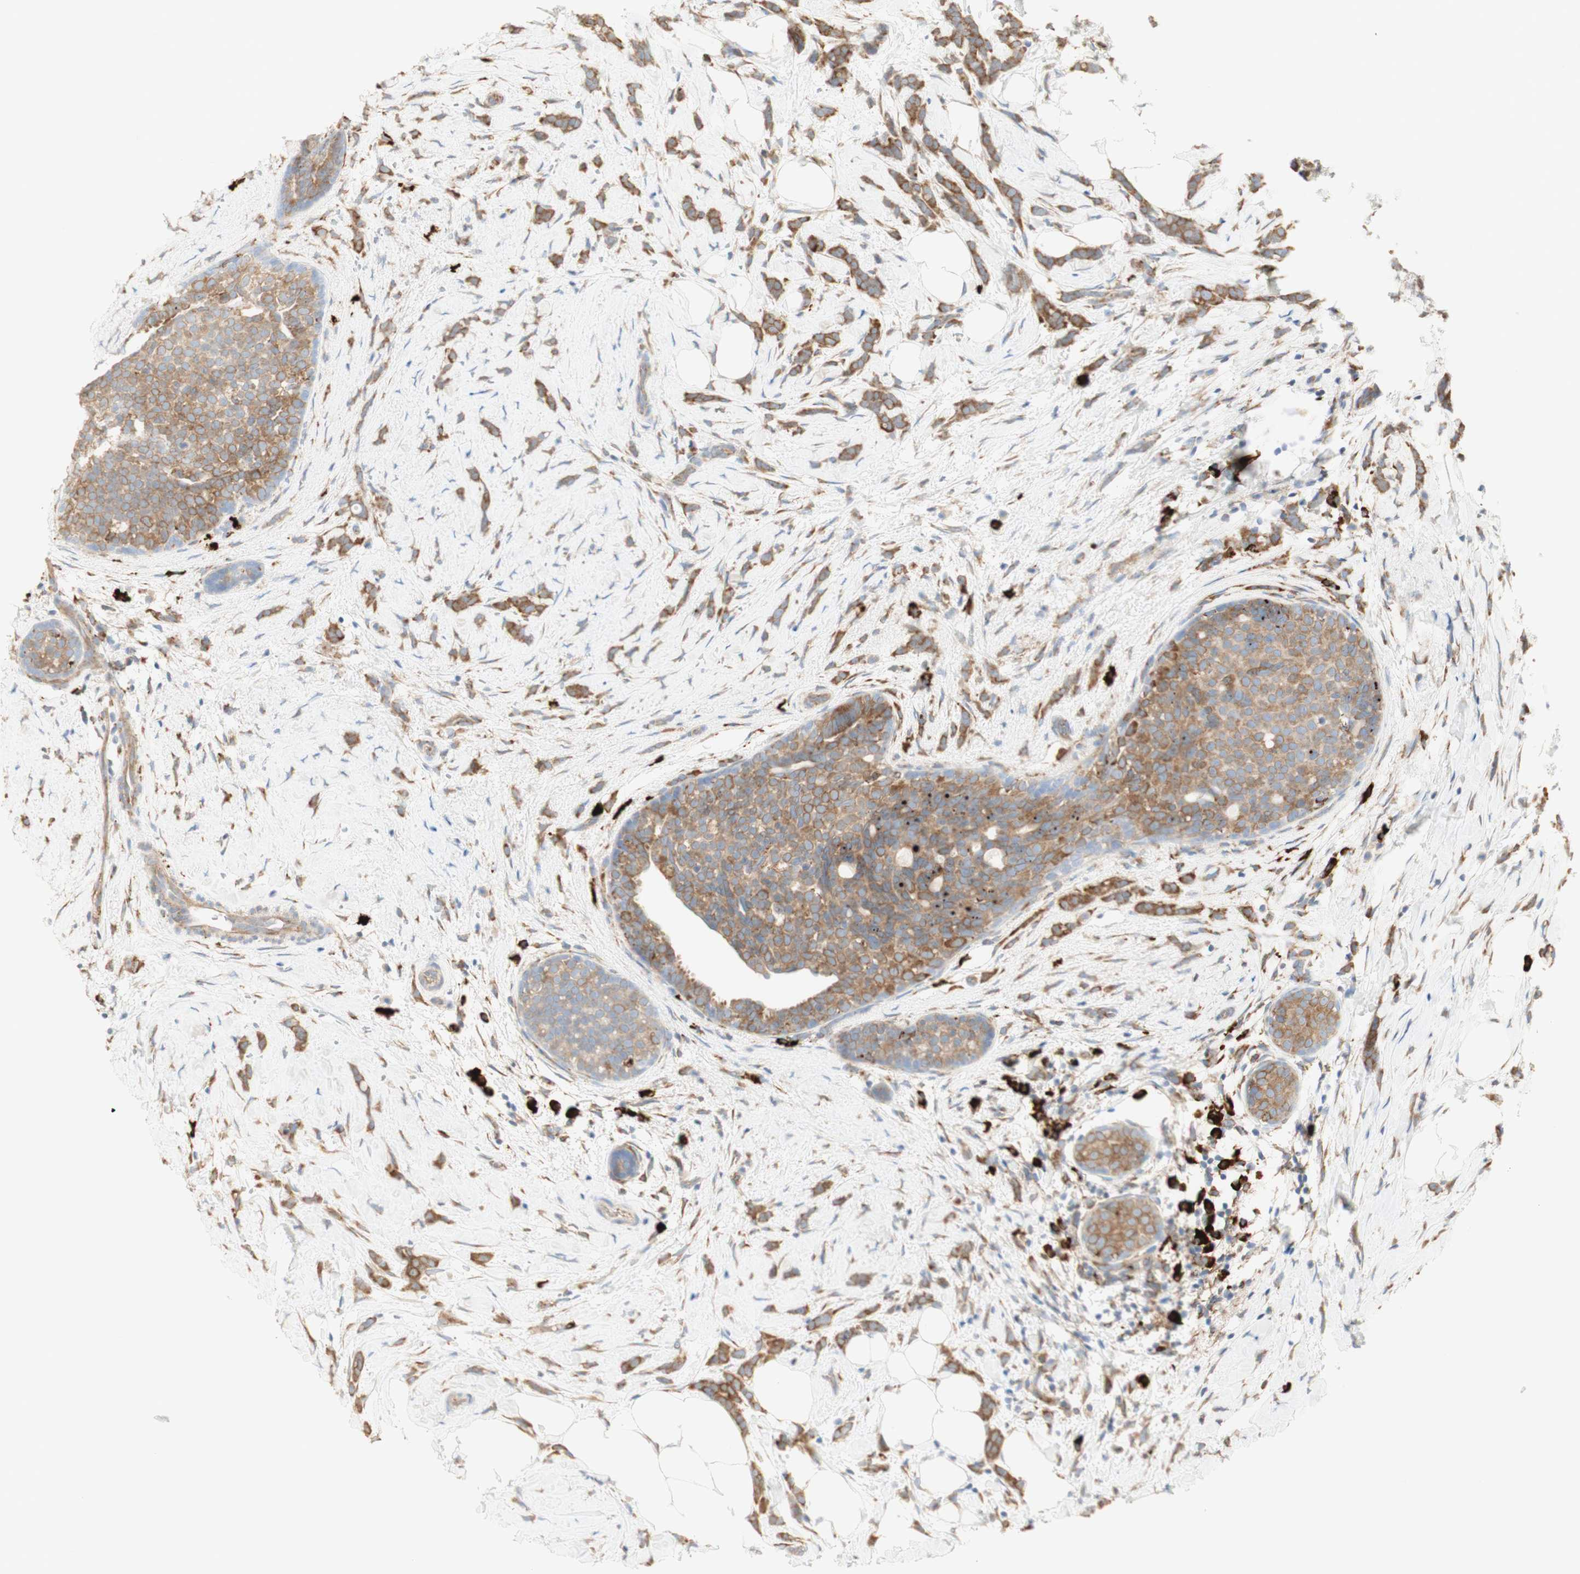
{"staining": {"intensity": "moderate", "quantity": ">75%", "location": "cytoplasmic/membranous"}, "tissue": "breast cancer", "cell_type": "Tumor cells", "image_type": "cancer", "snomed": [{"axis": "morphology", "description": "Lobular carcinoma, in situ"}, {"axis": "morphology", "description": "Lobular carcinoma"}, {"axis": "topography", "description": "Breast"}], "caption": "An immunohistochemistry photomicrograph of tumor tissue is shown. Protein staining in brown labels moderate cytoplasmic/membranous positivity in lobular carcinoma in situ (breast) within tumor cells.", "gene": "MANF", "patient": {"sex": "female", "age": 41}}